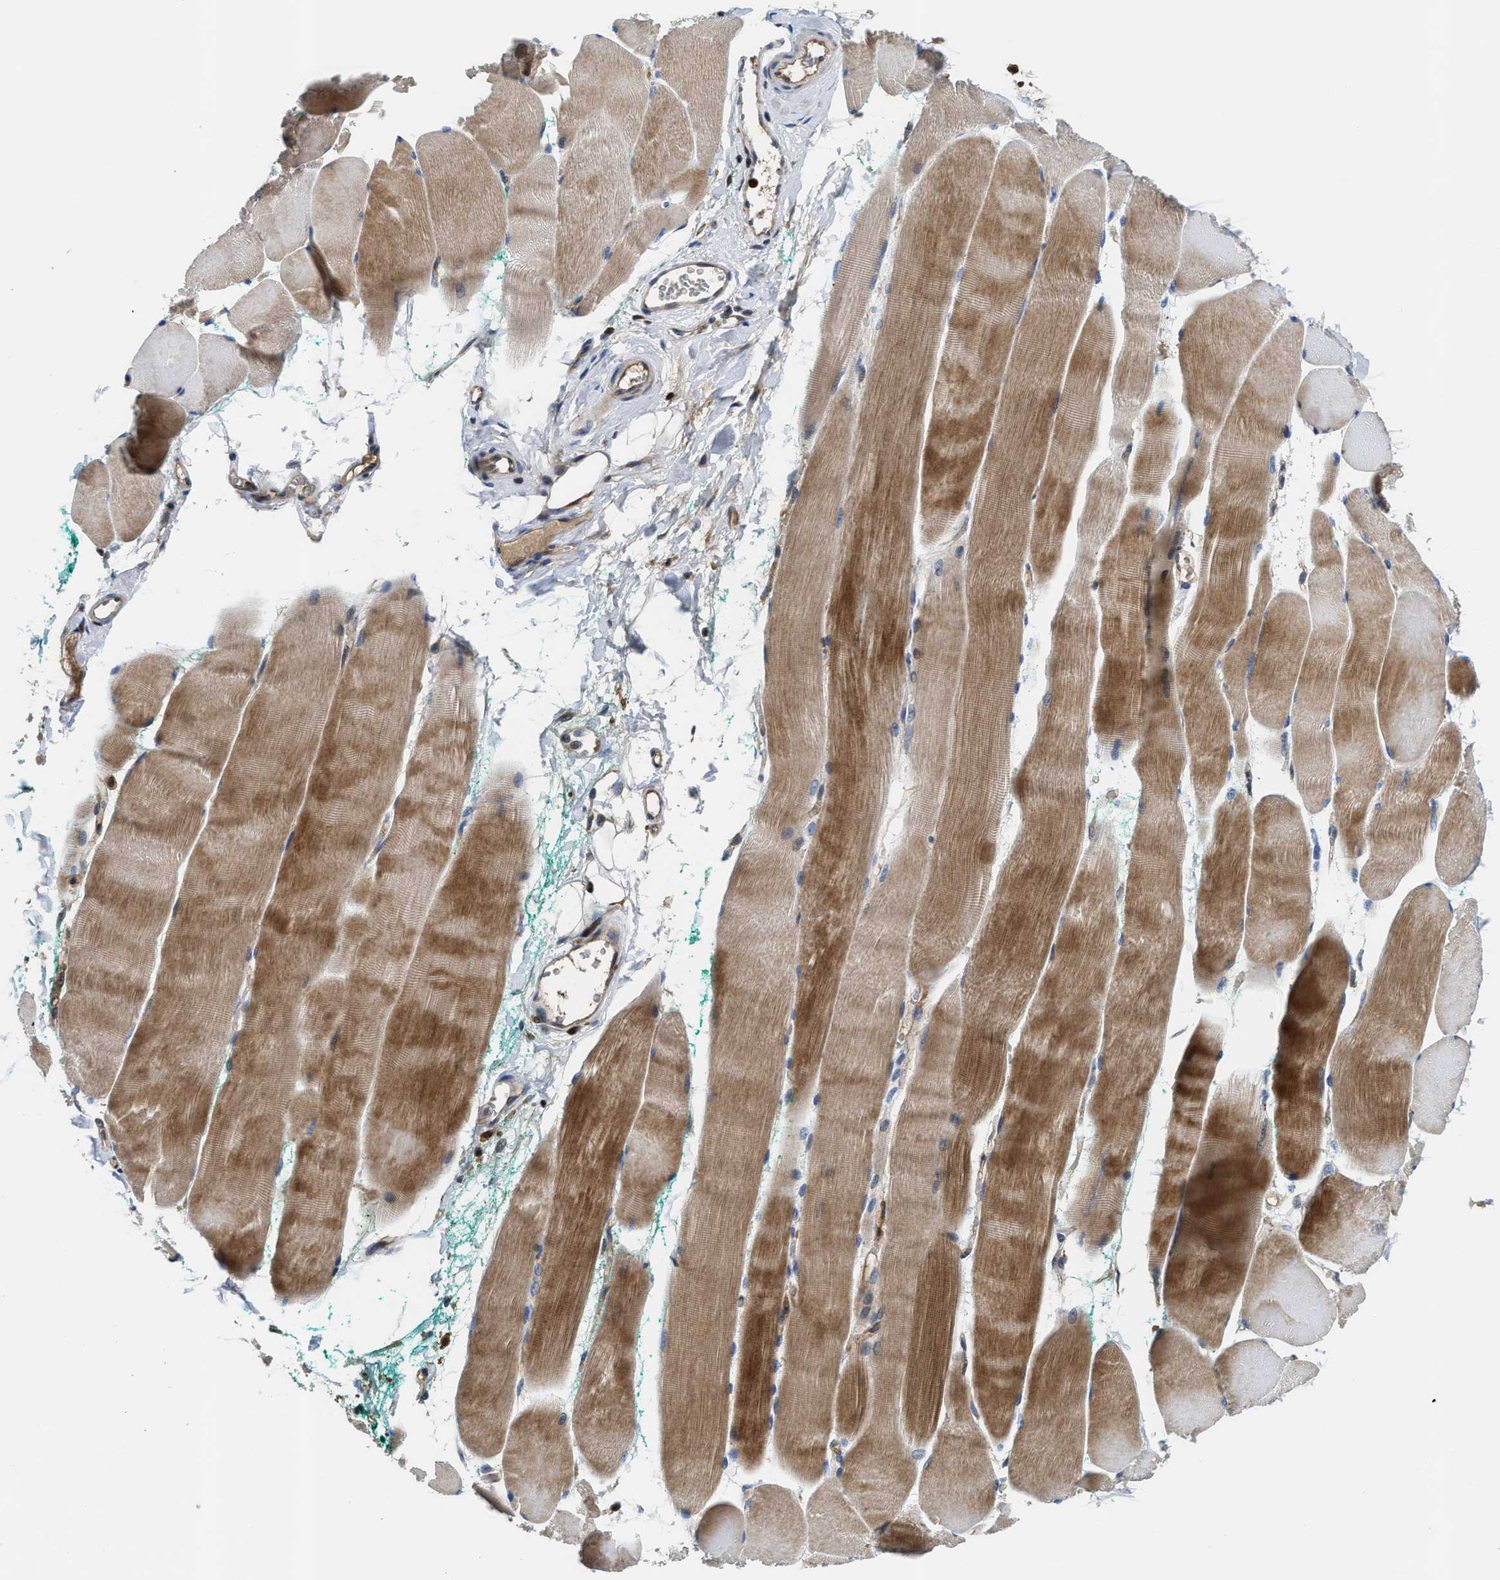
{"staining": {"intensity": "moderate", "quantity": "25%-75%", "location": "cytoplasmic/membranous"}, "tissue": "skeletal muscle", "cell_type": "Myocytes", "image_type": "normal", "snomed": [{"axis": "morphology", "description": "Normal tissue, NOS"}, {"axis": "morphology", "description": "Squamous cell carcinoma, NOS"}, {"axis": "topography", "description": "Skeletal muscle"}], "caption": "Protein staining displays moderate cytoplasmic/membranous staining in approximately 25%-75% of myocytes in benign skeletal muscle.", "gene": "OSTF1", "patient": {"sex": "male", "age": 51}}